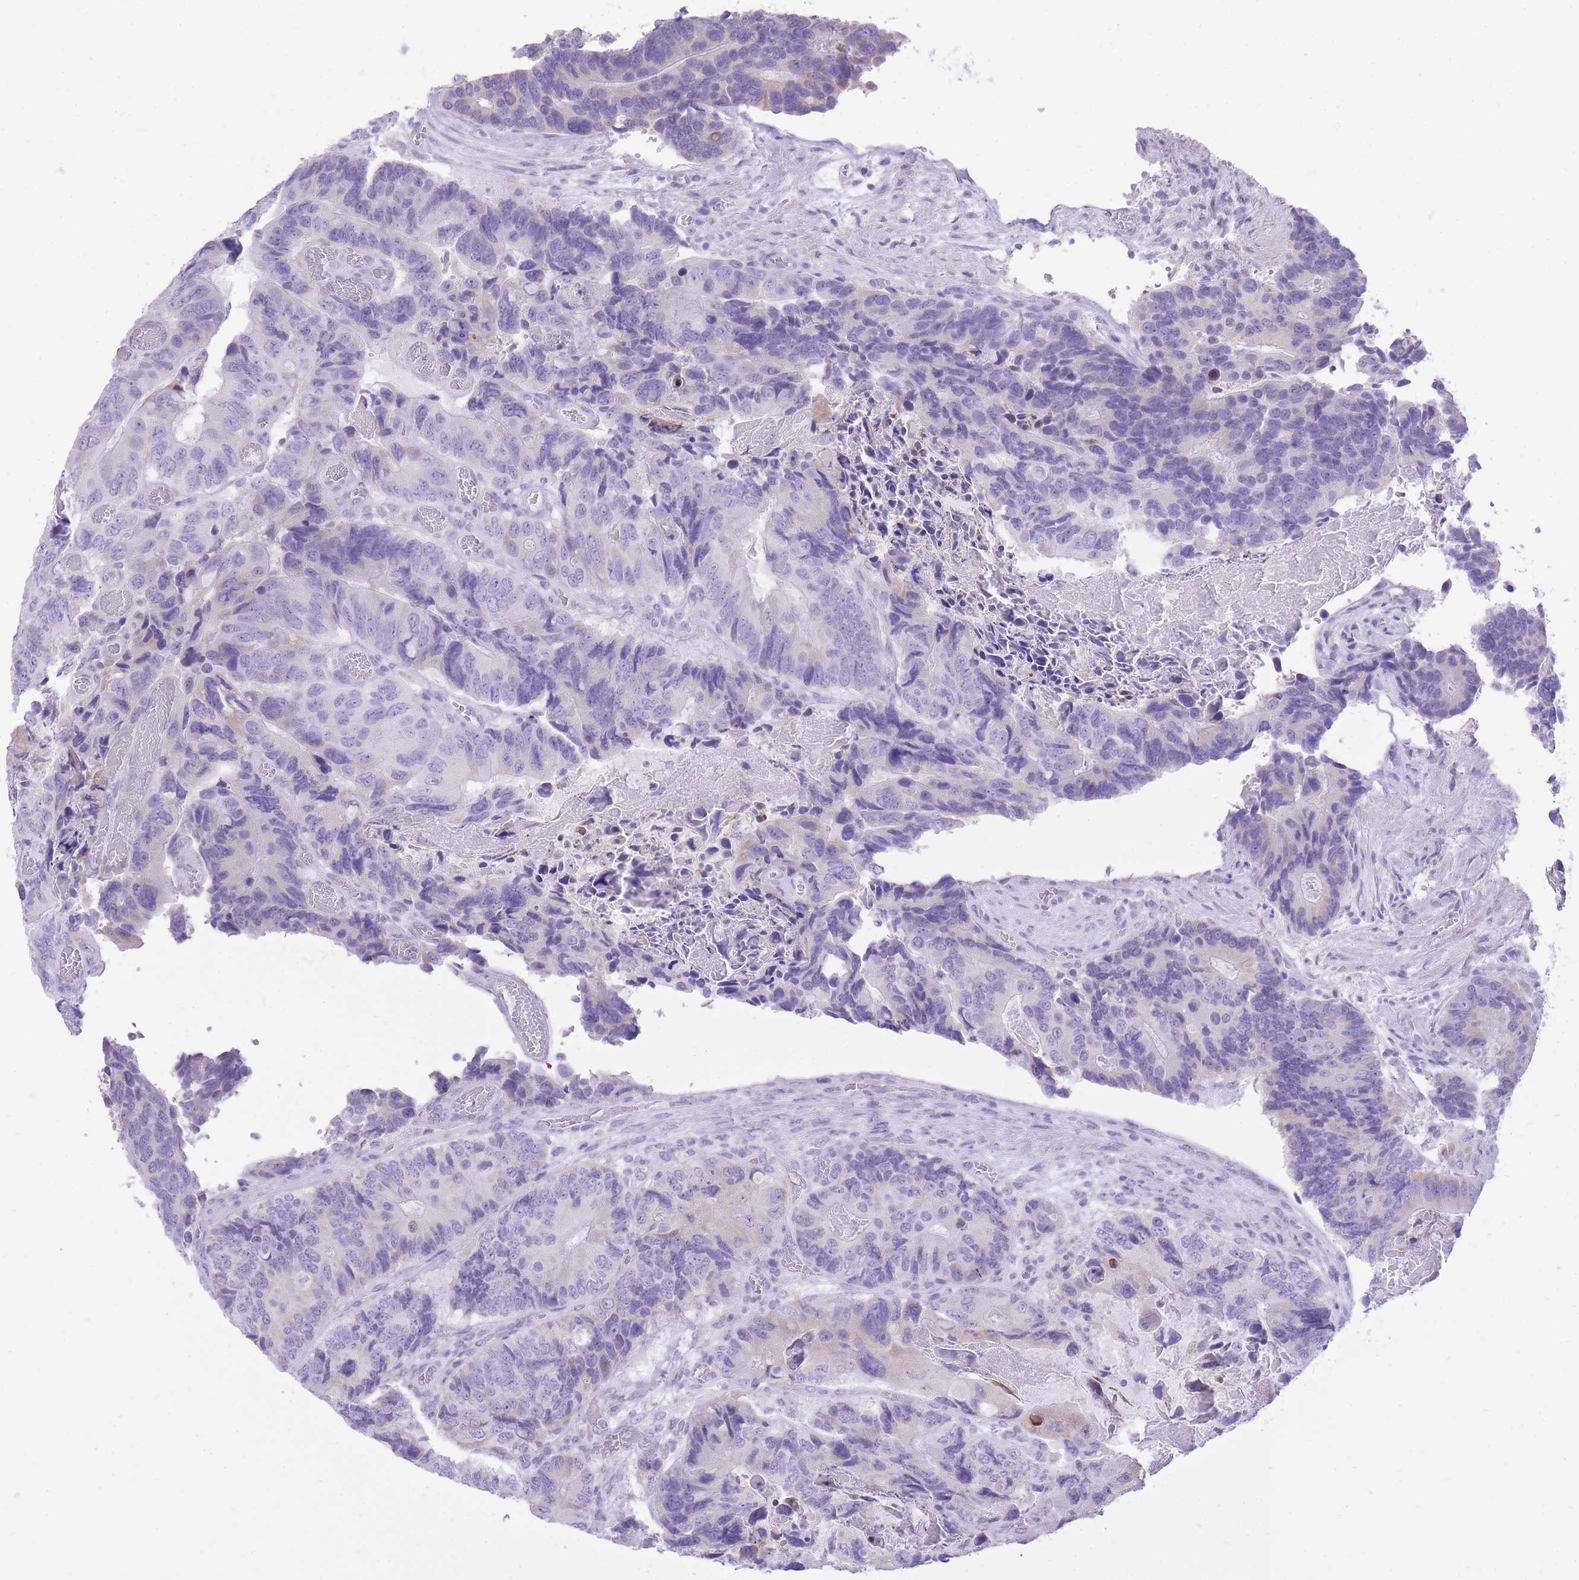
{"staining": {"intensity": "negative", "quantity": "none", "location": "none"}, "tissue": "colorectal cancer", "cell_type": "Tumor cells", "image_type": "cancer", "snomed": [{"axis": "morphology", "description": "Adenocarcinoma, NOS"}, {"axis": "topography", "description": "Colon"}], "caption": "An immunohistochemistry photomicrograph of colorectal cancer (adenocarcinoma) is shown. There is no staining in tumor cells of colorectal cancer (adenocarcinoma).", "gene": "SLC4A4", "patient": {"sex": "male", "age": 84}}